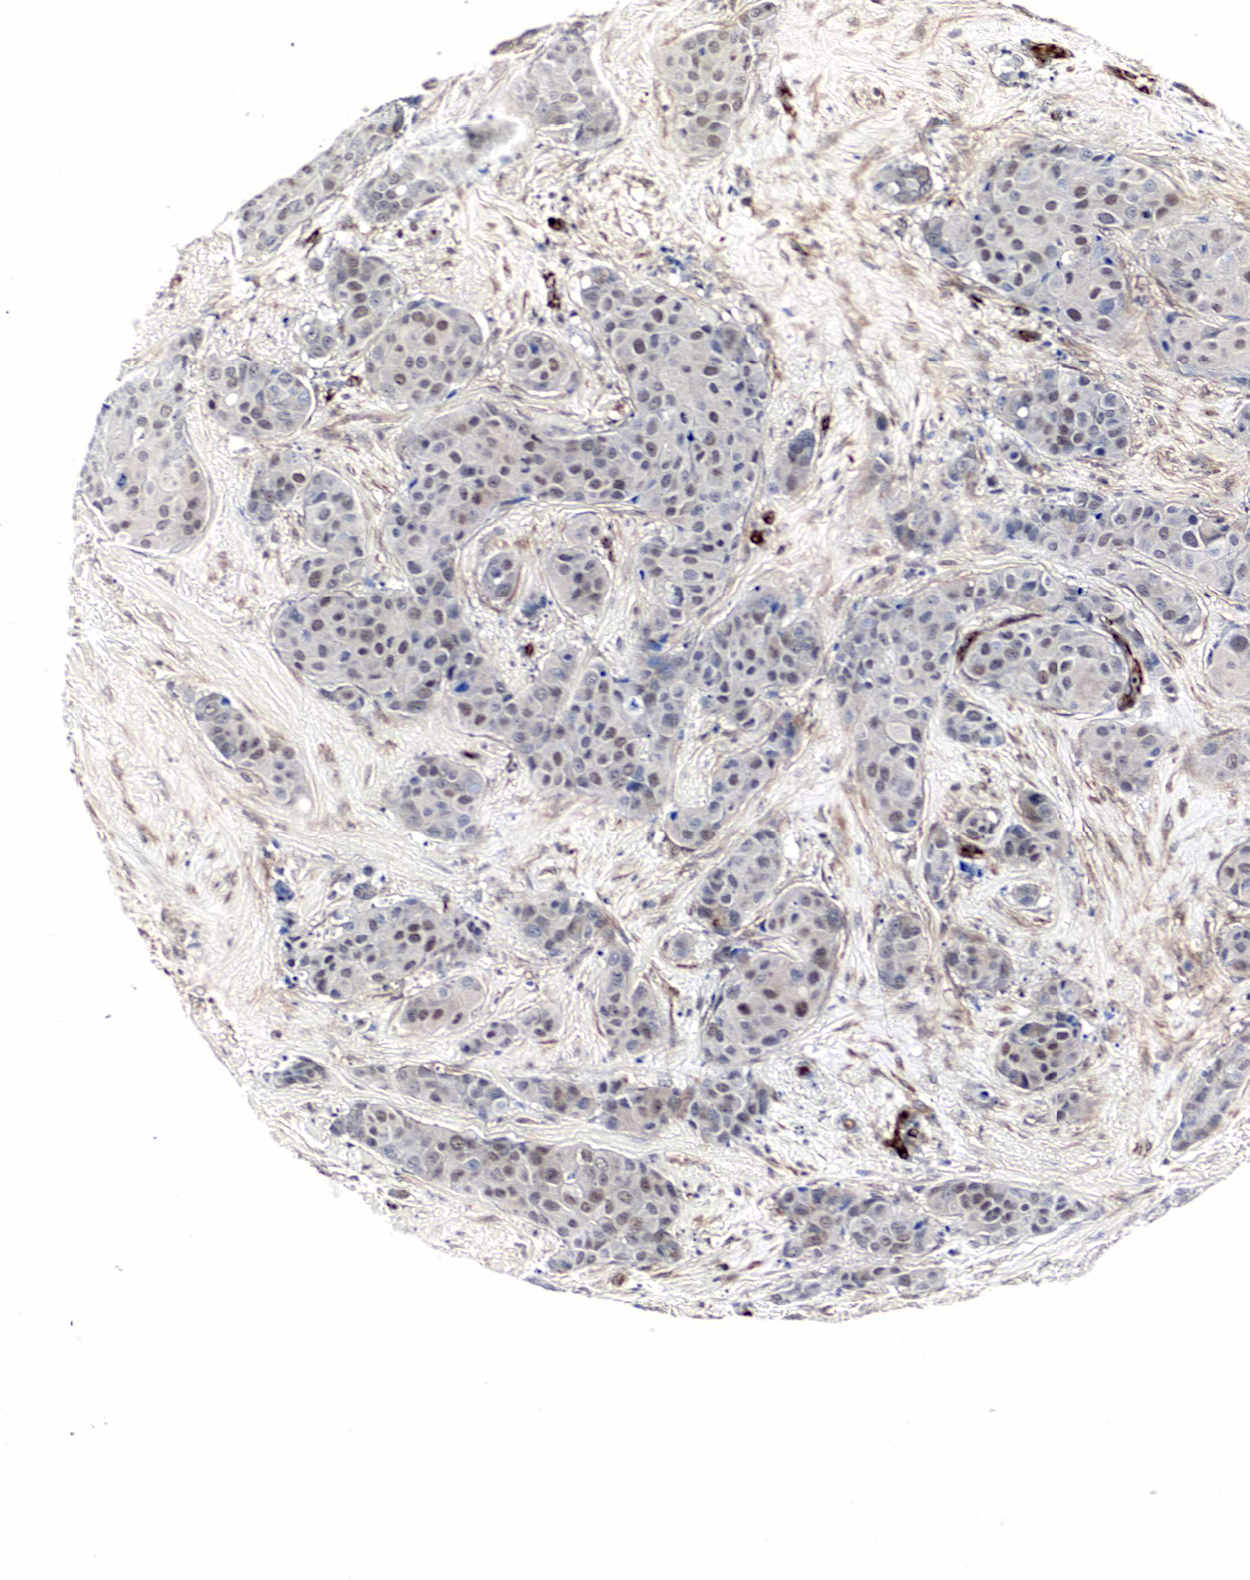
{"staining": {"intensity": "moderate", "quantity": "<25%", "location": "nuclear"}, "tissue": "breast cancer", "cell_type": "Tumor cells", "image_type": "cancer", "snomed": [{"axis": "morphology", "description": "Duct carcinoma"}, {"axis": "topography", "description": "Breast"}], "caption": "This is an image of immunohistochemistry (IHC) staining of breast cancer, which shows moderate staining in the nuclear of tumor cells.", "gene": "SPIN1", "patient": {"sex": "female", "age": 68}}